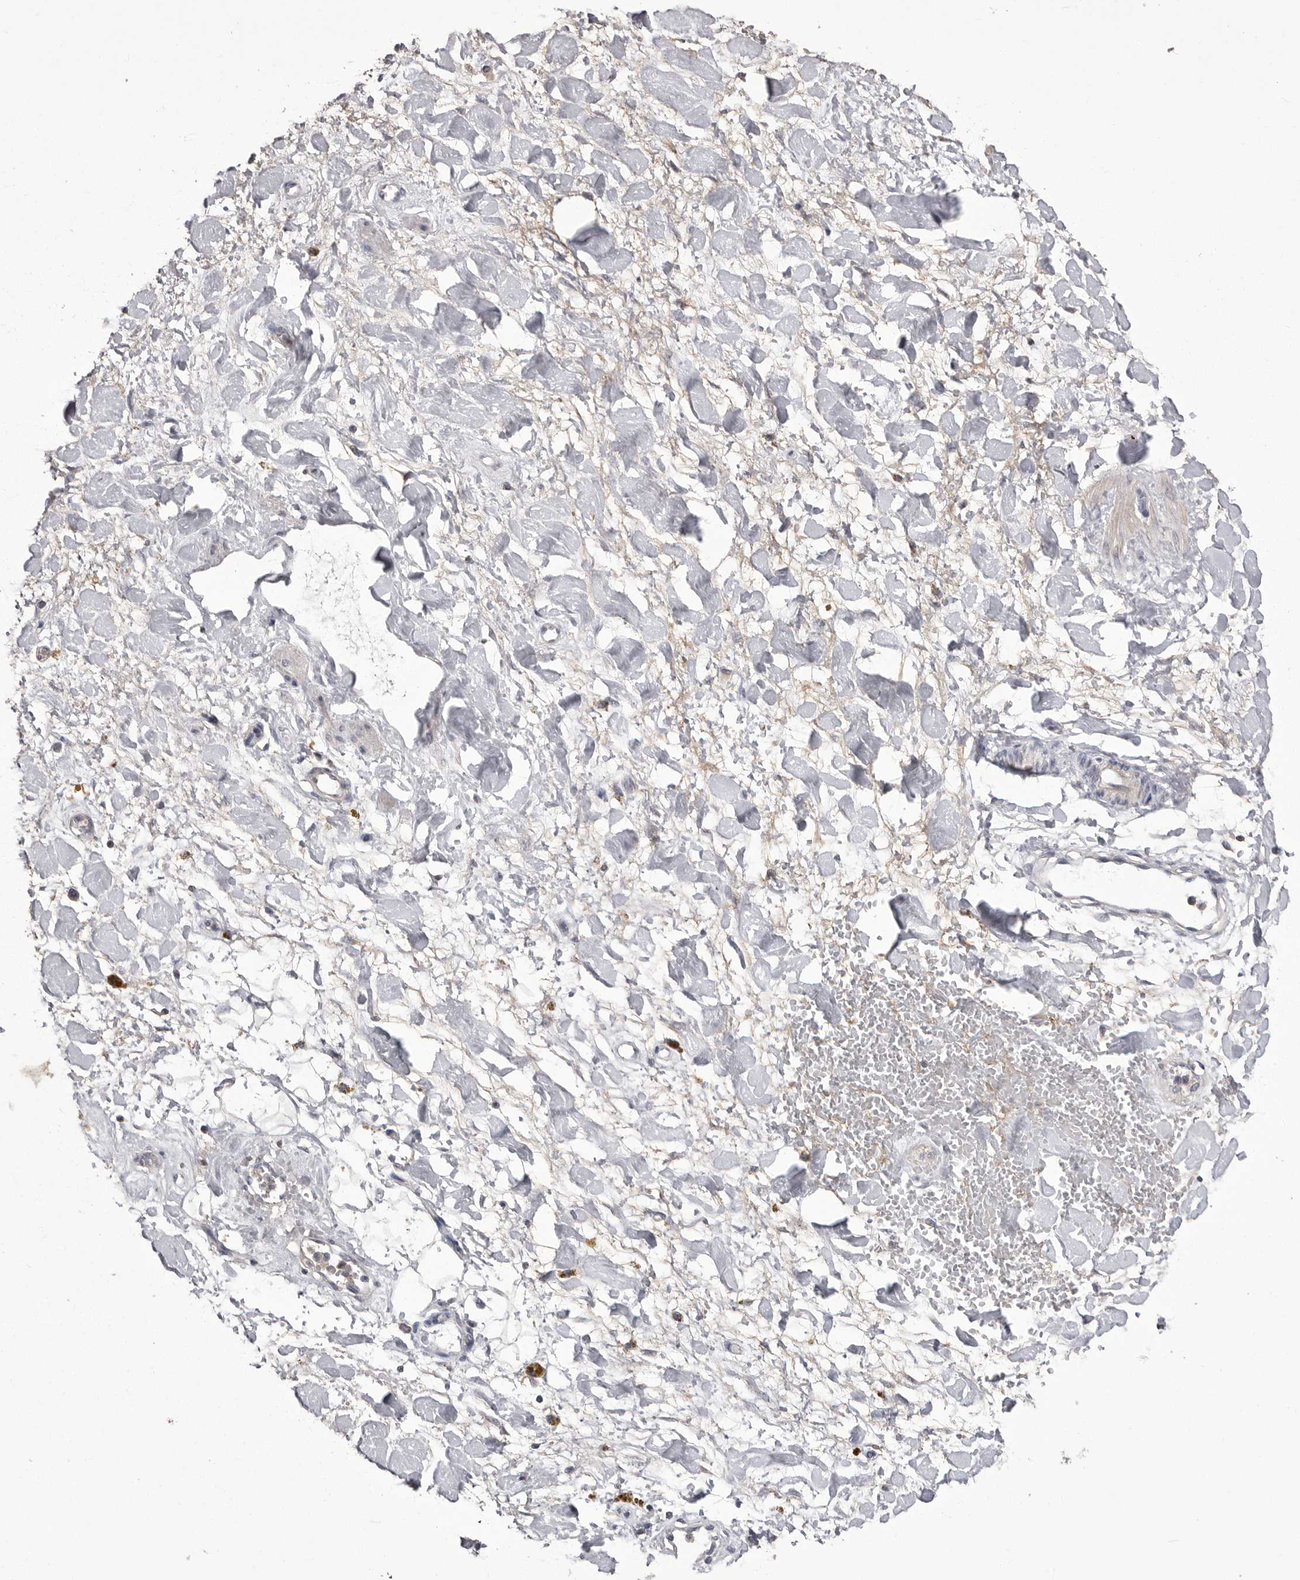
{"staining": {"intensity": "negative", "quantity": "none", "location": "none"}, "tissue": "adipose tissue", "cell_type": "Adipocytes", "image_type": "normal", "snomed": [{"axis": "morphology", "description": "Normal tissue, NOS"}, {"axis": "topography", "description": "Kidney"}, {"axis": "topography", "description": "Peripheral nerve tissue"}], "caption": "Immunohistochemical staining of normal adipose tissue shows no significant staining in adipocytes. The staining is performed using DAB brown chromogen with nuclei counter-stained in using hematoxylin.", "gene": "MMP7", "patient": {"sex": "male", "age": 7}}